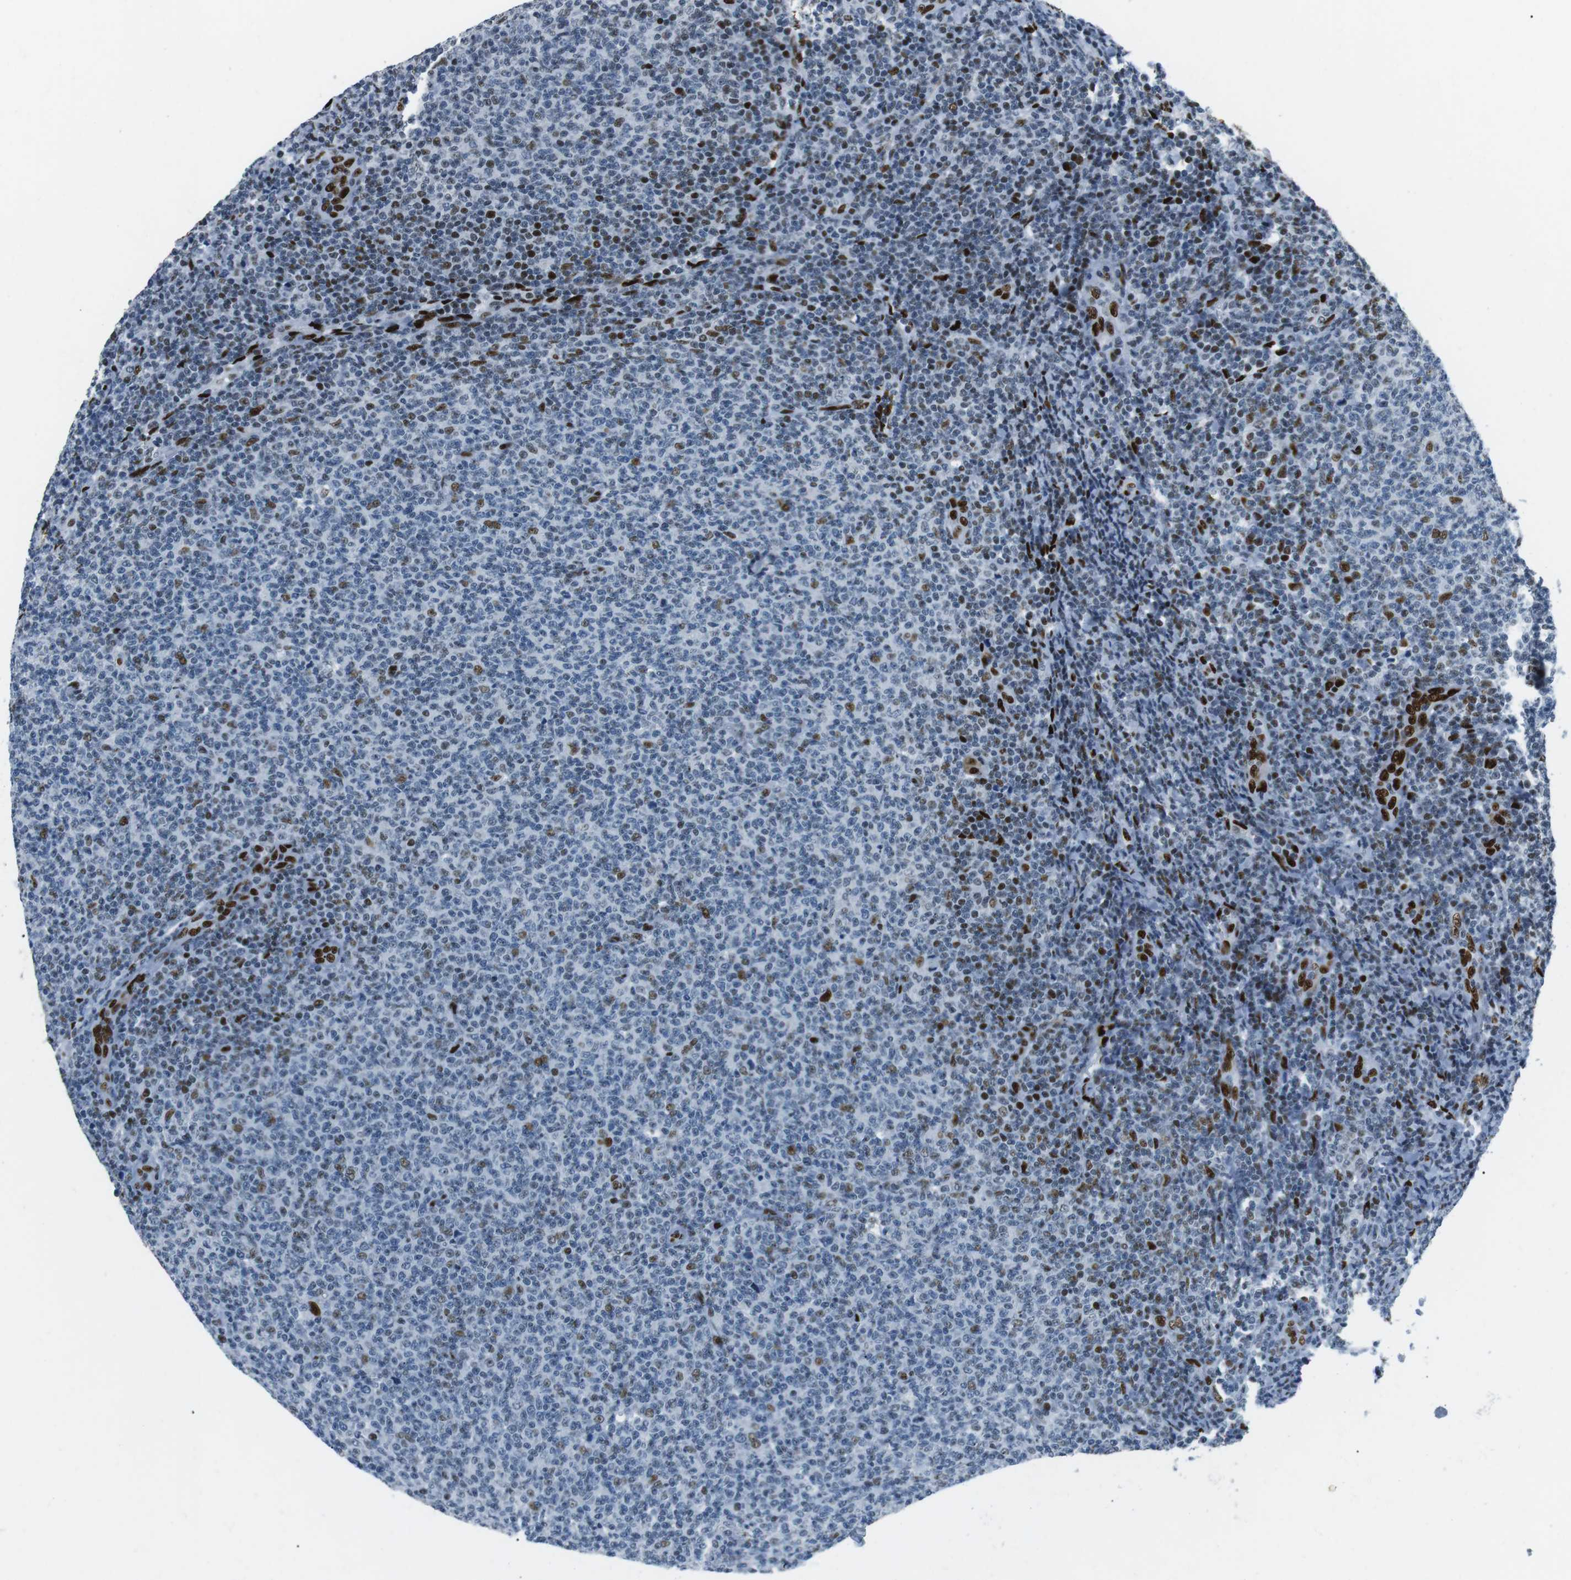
{"staining": {"intensity": "moderate", "quantity": "<25%", "location": "nuclear"}, "tissue": "lymphoma", "cell_type": "Tumor cells", "image_type": "cancer", "snomed": [{"axis": "morphology", "description": "Malignant lymphoma, non-Hodgkin's type, Low grade"}, {"axis": "topography", "description": "Lymph node"}], "caption": "Lymphoma stained for a protein (brown) shows moderate nuclear positive expression in about <25% of tumor cells.", "gene": "PML", "patient": {"sex": "male", "age": 66}}